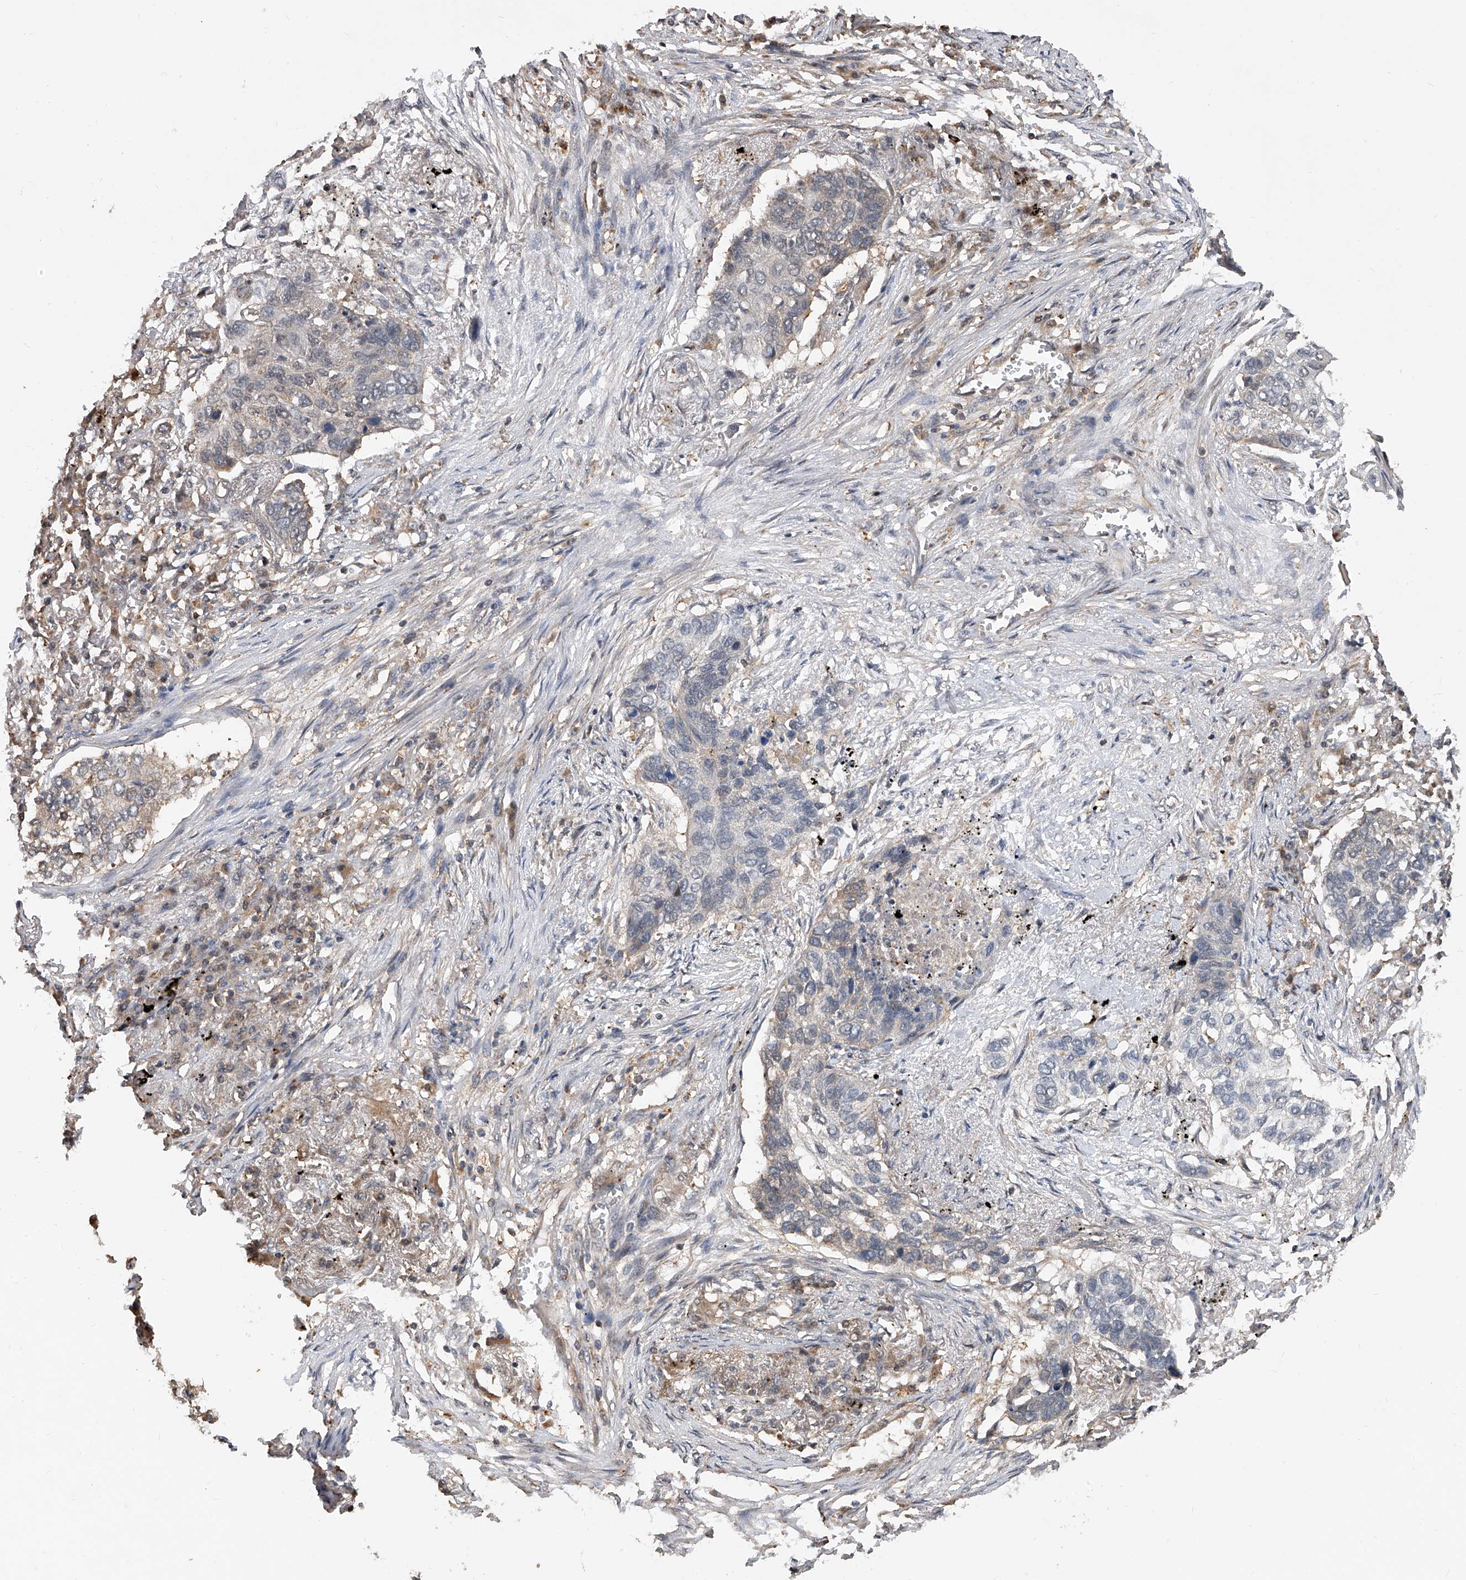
{"staining": {"intensity": "negative", "quantity": "none", "location": "none"}, "tissue": "lung cancer", "cell_type": "Tumor cells", "image_type": "cancer", "snomed": [{"axis": "morphology", "description": "Squamous cell carcinoma, NOS"}, {"axis": "topography", "description": "Lung"}], "caption": "Immunohistochemistry (IHC) of lung cancer (squamous cell carcinoma) shows no positivity in tumor cells.", "gene": "GMDS", "patient": {"sex": "female", "age": 63}}